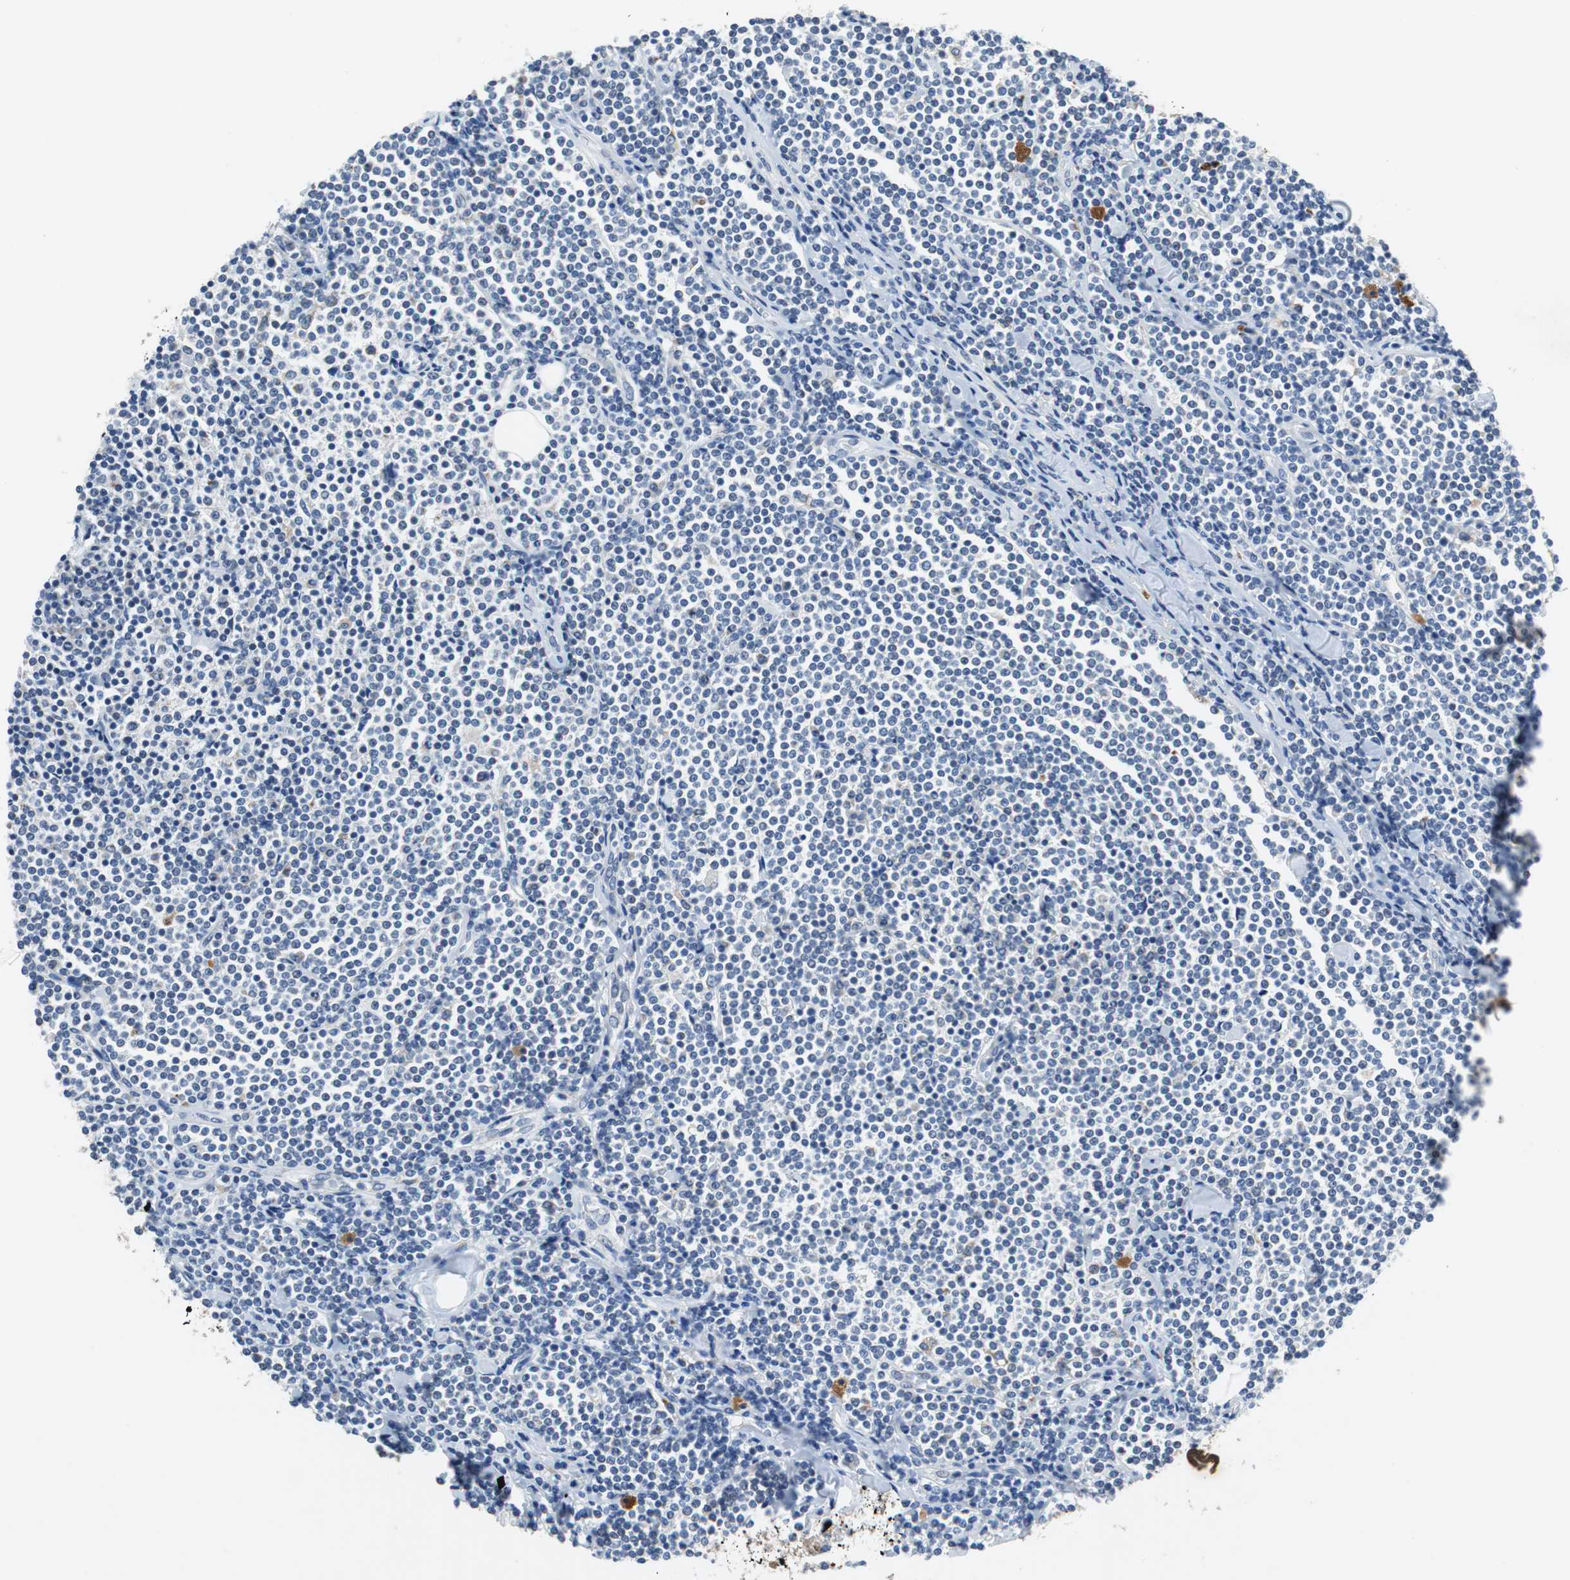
{"staining": {"intensity": "negative", "quantity": "none", "location": "none"}, "tissue": "lymphoma", "cell_type": "Tumor cells", "image_type": "cancer", "snomed": [{"axis": "morphology", "description": "Malignant lymphoma, non-Hodgkin's type, Low grade"}, {"axis": "topography", "description": "Soft tissue"}], "caption": "A histopathology image of malignant lymphoma, non-Hodgkin's type (low-grade) stained for a protein exhibits no brown staining in tumor cells. (DAB IHC, high magnification).", "gene": "NLGN1", "patient": {"sex": "male", "age": 92}}